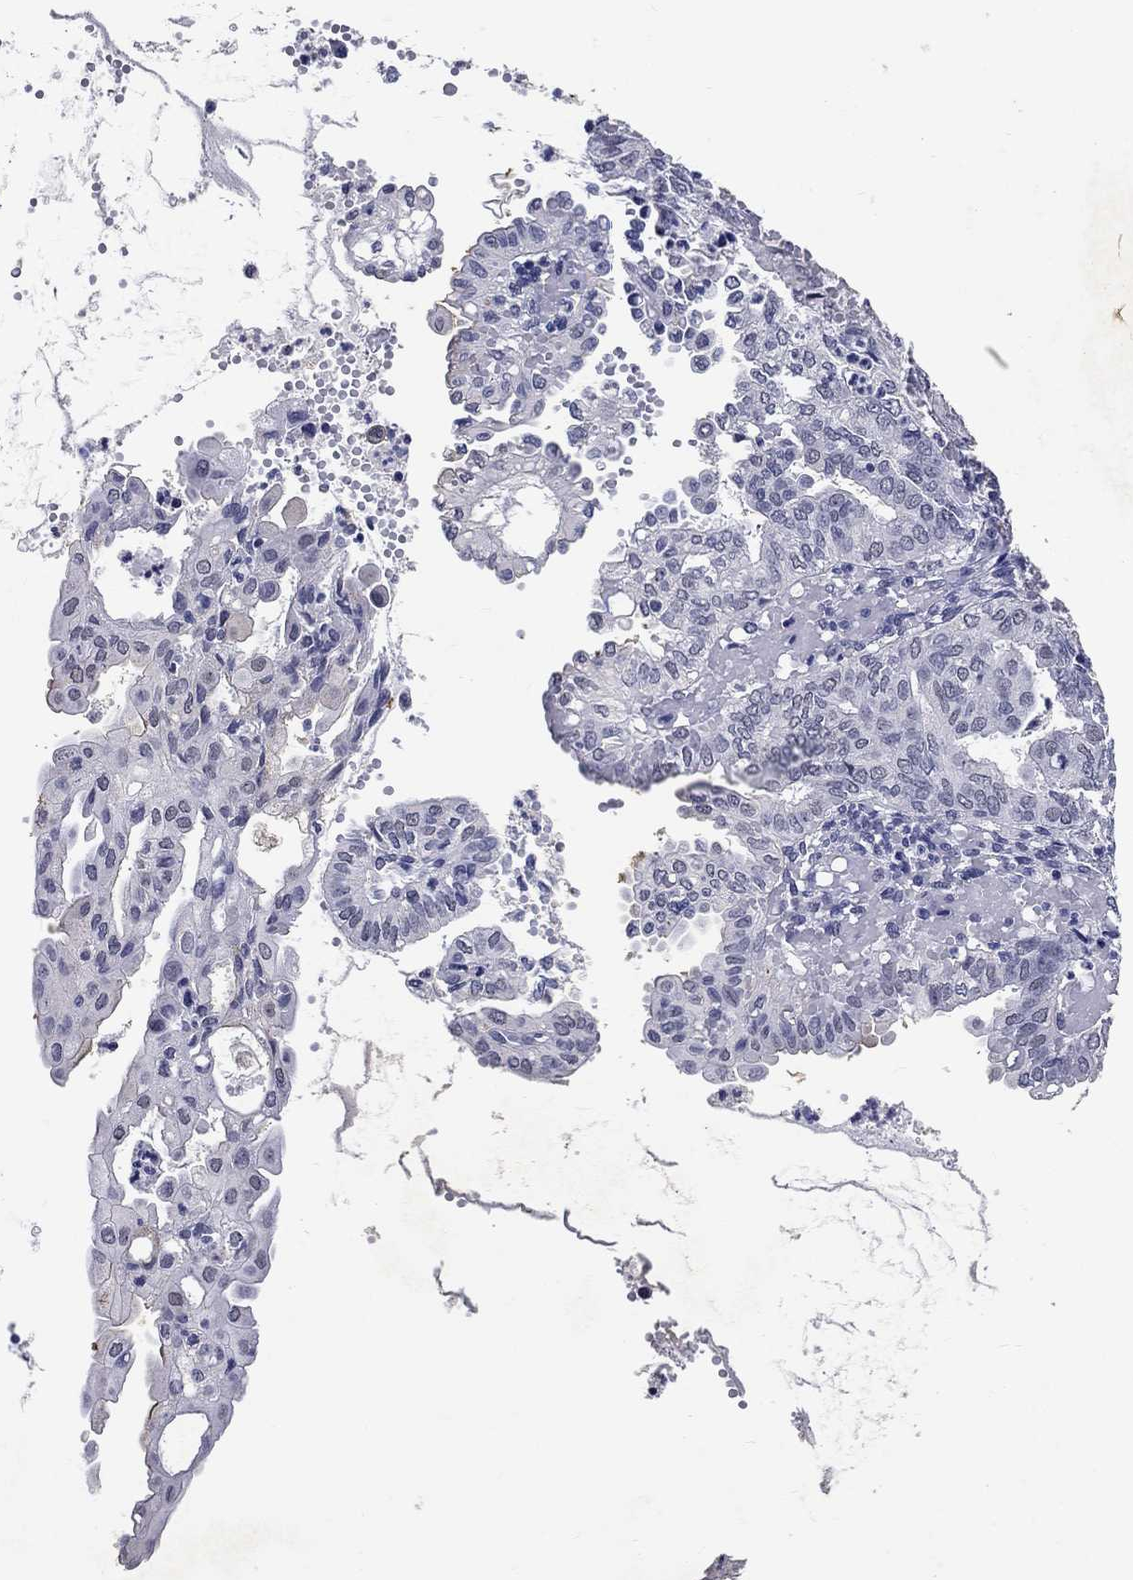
{"staining": {"intensity": "negative", "quantity": "none", "location": "none"}, "tissue": "endometrial cancer", "cell_type": "Tumor cells", "image_type": "cancer", "snomed": [{"axis": "morphology", "description": "Adenocarcinoma, NOS"}, {"axis": "topography", "description": "Endometrium"}], "caption": "Histopathology image shows no significant protein staining in tumor cells of endometrial cancer.", "gene": "GRIN1", "patient": {"sex": "female", "age": 68}}